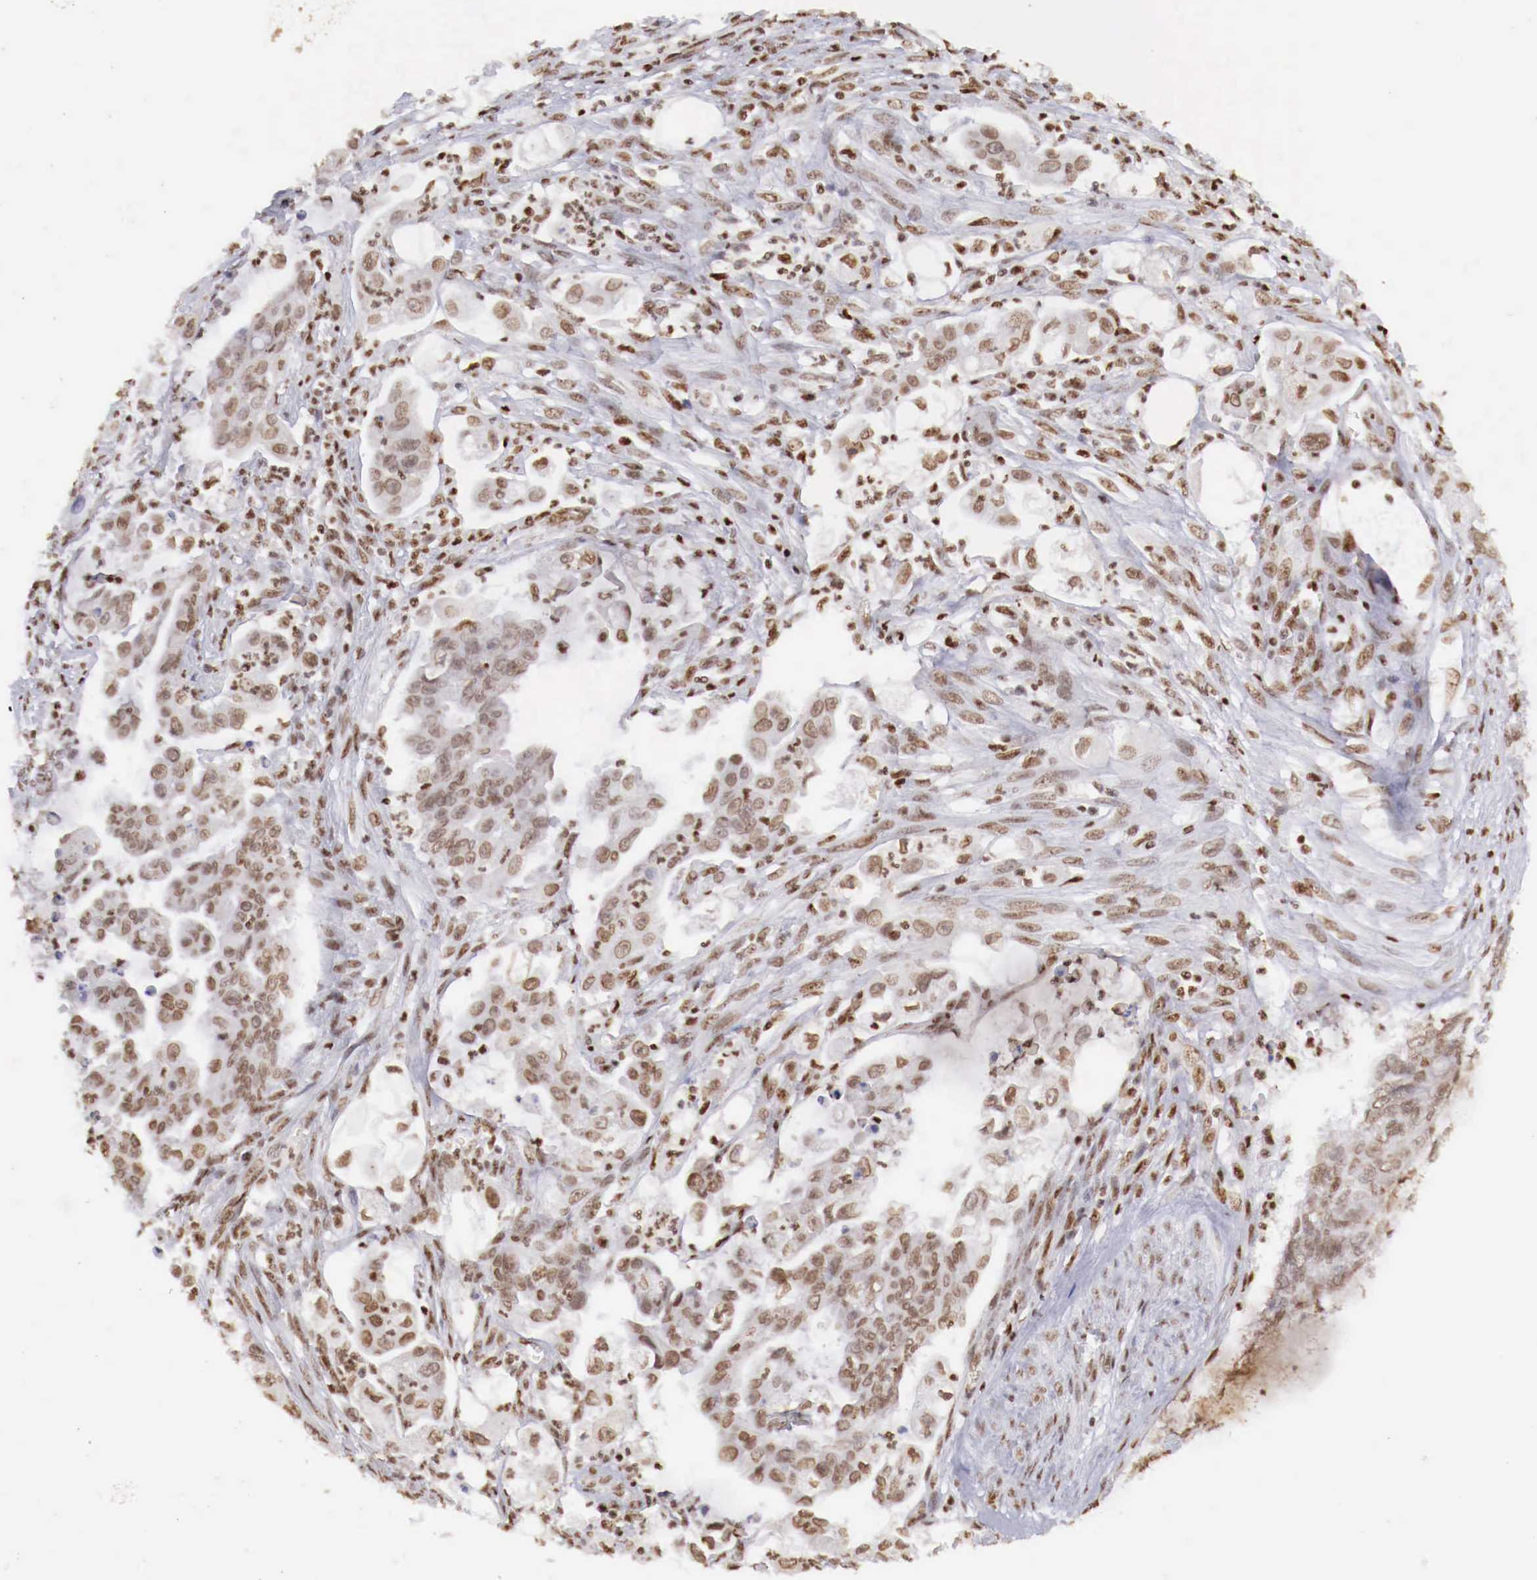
{"staining": {"intensity": "moderate", "quantity": ">75%", "location": "nuclear"}, "tissue": "endometrial cancer", "cell_type": "Tumor cells", "image_type": "cancer", "snomed": [{"axis": "morphology", "description": "Adenocarcinoma, NOS"}, {"axis": "topography", "description": "Endometrium"}], "caption": "A micrograph of human adenocarcinoma (endometrial) stained for a protein demonstrates moderate nuclear brown staining in tumor cells. (Stains: DAB (3,3'-diaminobenzidine) in brown, nuclei in blue, Microscopy: brightfield microscopy at high magnification).", "gene": "MAX", "patient": {"sex": "female", "age": 75}}